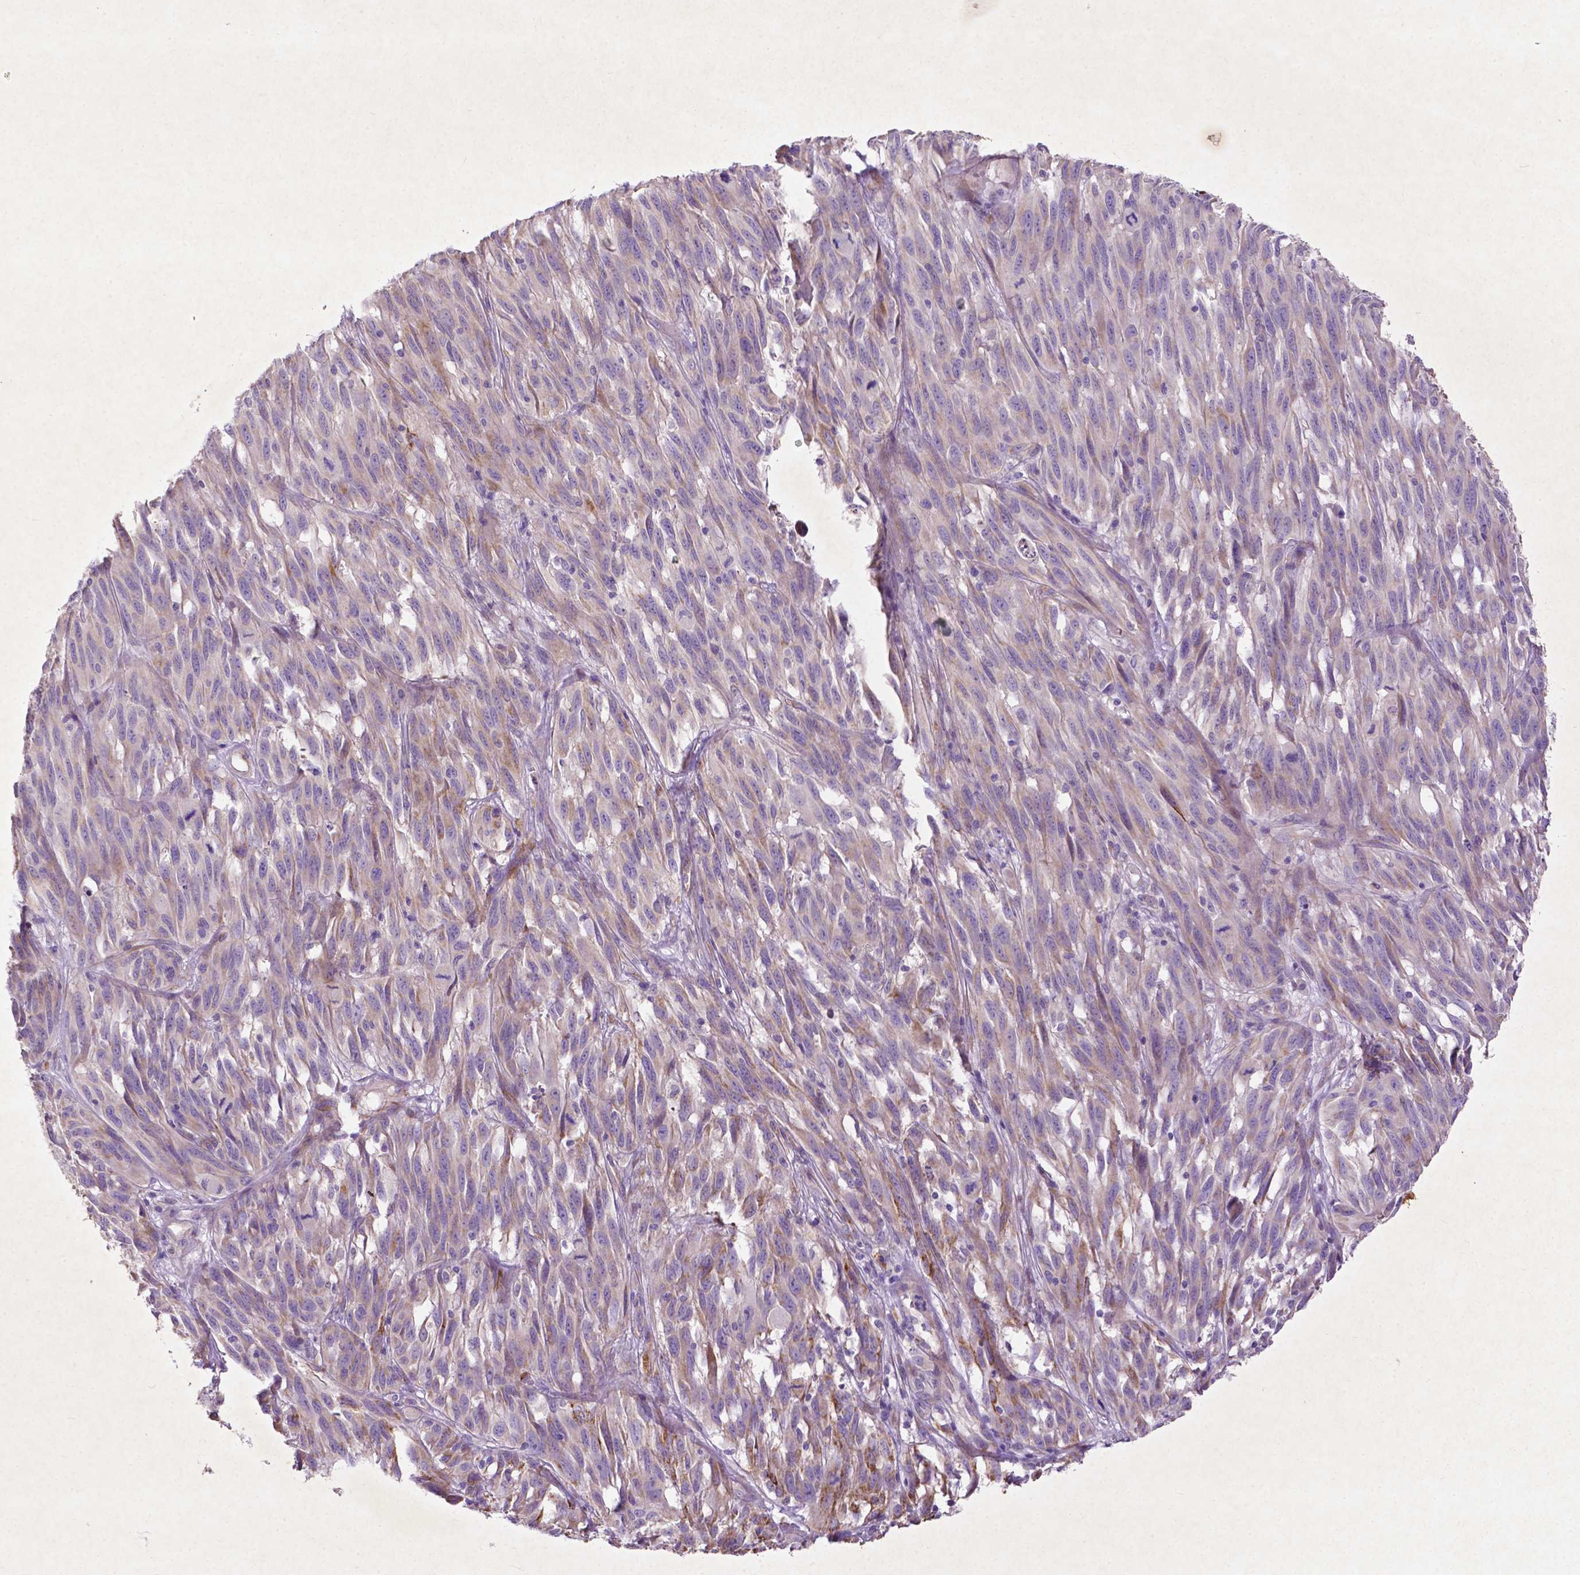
{"staining": {"intensity": "weak", "quantity": "<25%", "location": "cytoplasmic/membranous"}, "tissue": "melanoma", "cell_type": "Tumor cells", "image_type": "cancer", "snomed": [{"axis": "morphology", "description": "Malignant melanoma, NOS"}, {"axis": "topography", "description": "Vulva, labia, clitoris and Bartholin´s gland, NO"}], "caption": "High power microscopy photomicrograph of an IHC image of malignant melanoma, revealing no significant staining in tumor cells.", "gene": "THEGL", "patient": {"sex": "female", "age": 75}}